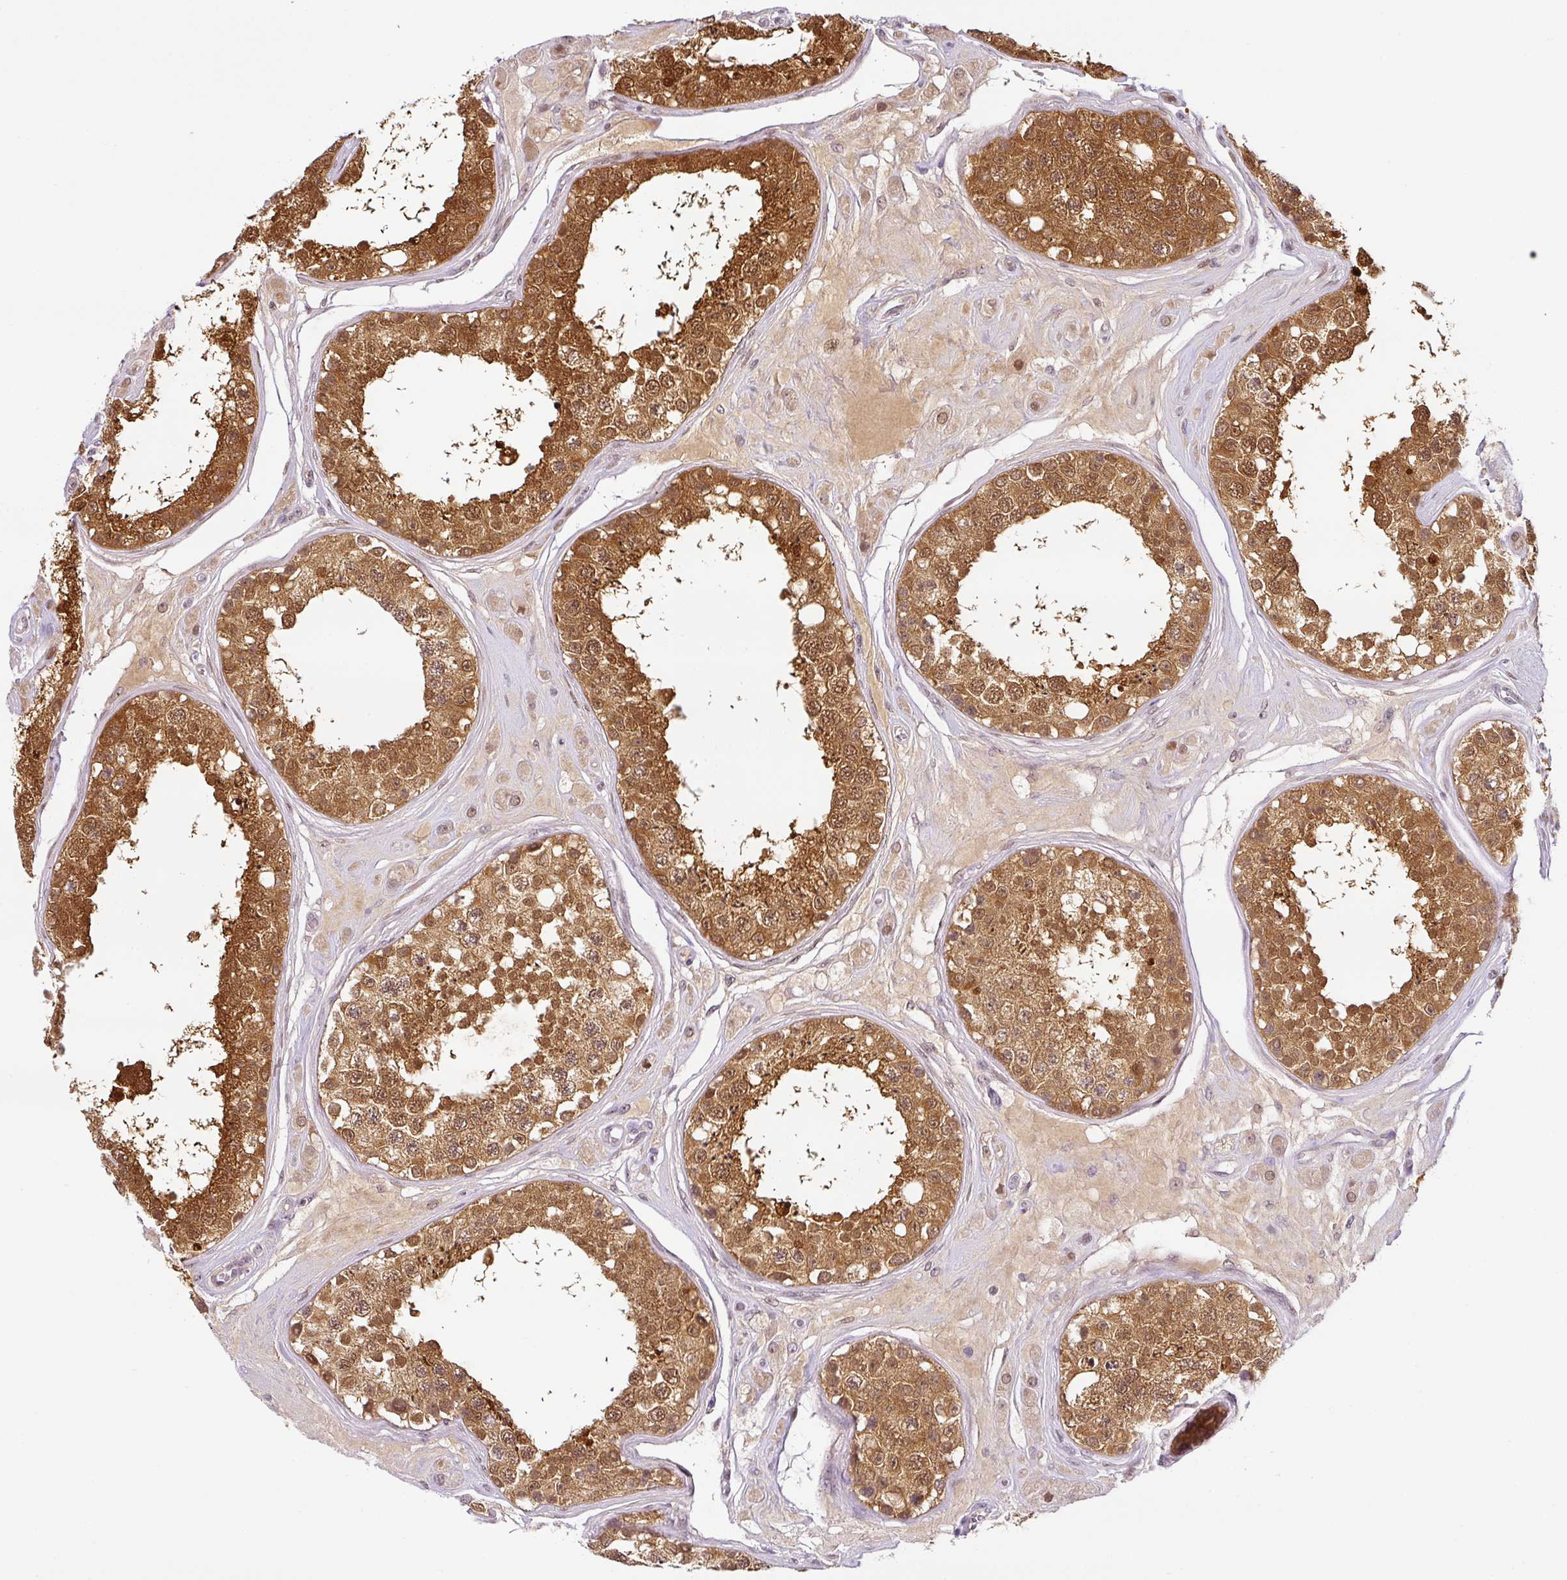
{"staining": {"intensity": "strong", "quantity": ">75%", "location": "cytoplasmic/membranous,nuclear"}, "tissue": "testis", "cell_type": "Cells in seminiferous ducts", "image_type": "normal", "snomed": [{"axis": "morphology", "description": "Normal tissue, NOS"}, {"axis": "topography", "description": "Testis"}], "caption": "This histopathology image shows unremarkable testis stained with IHC to label a protein in brown. The cytoplasmic/membranous,nuclear of cells in seminiferous ducts show strong positivity for the protein. Nuclei are counter-stained blue.", "gene": "NDUFB2", "patient": {"sex": "male", "age": 25}}